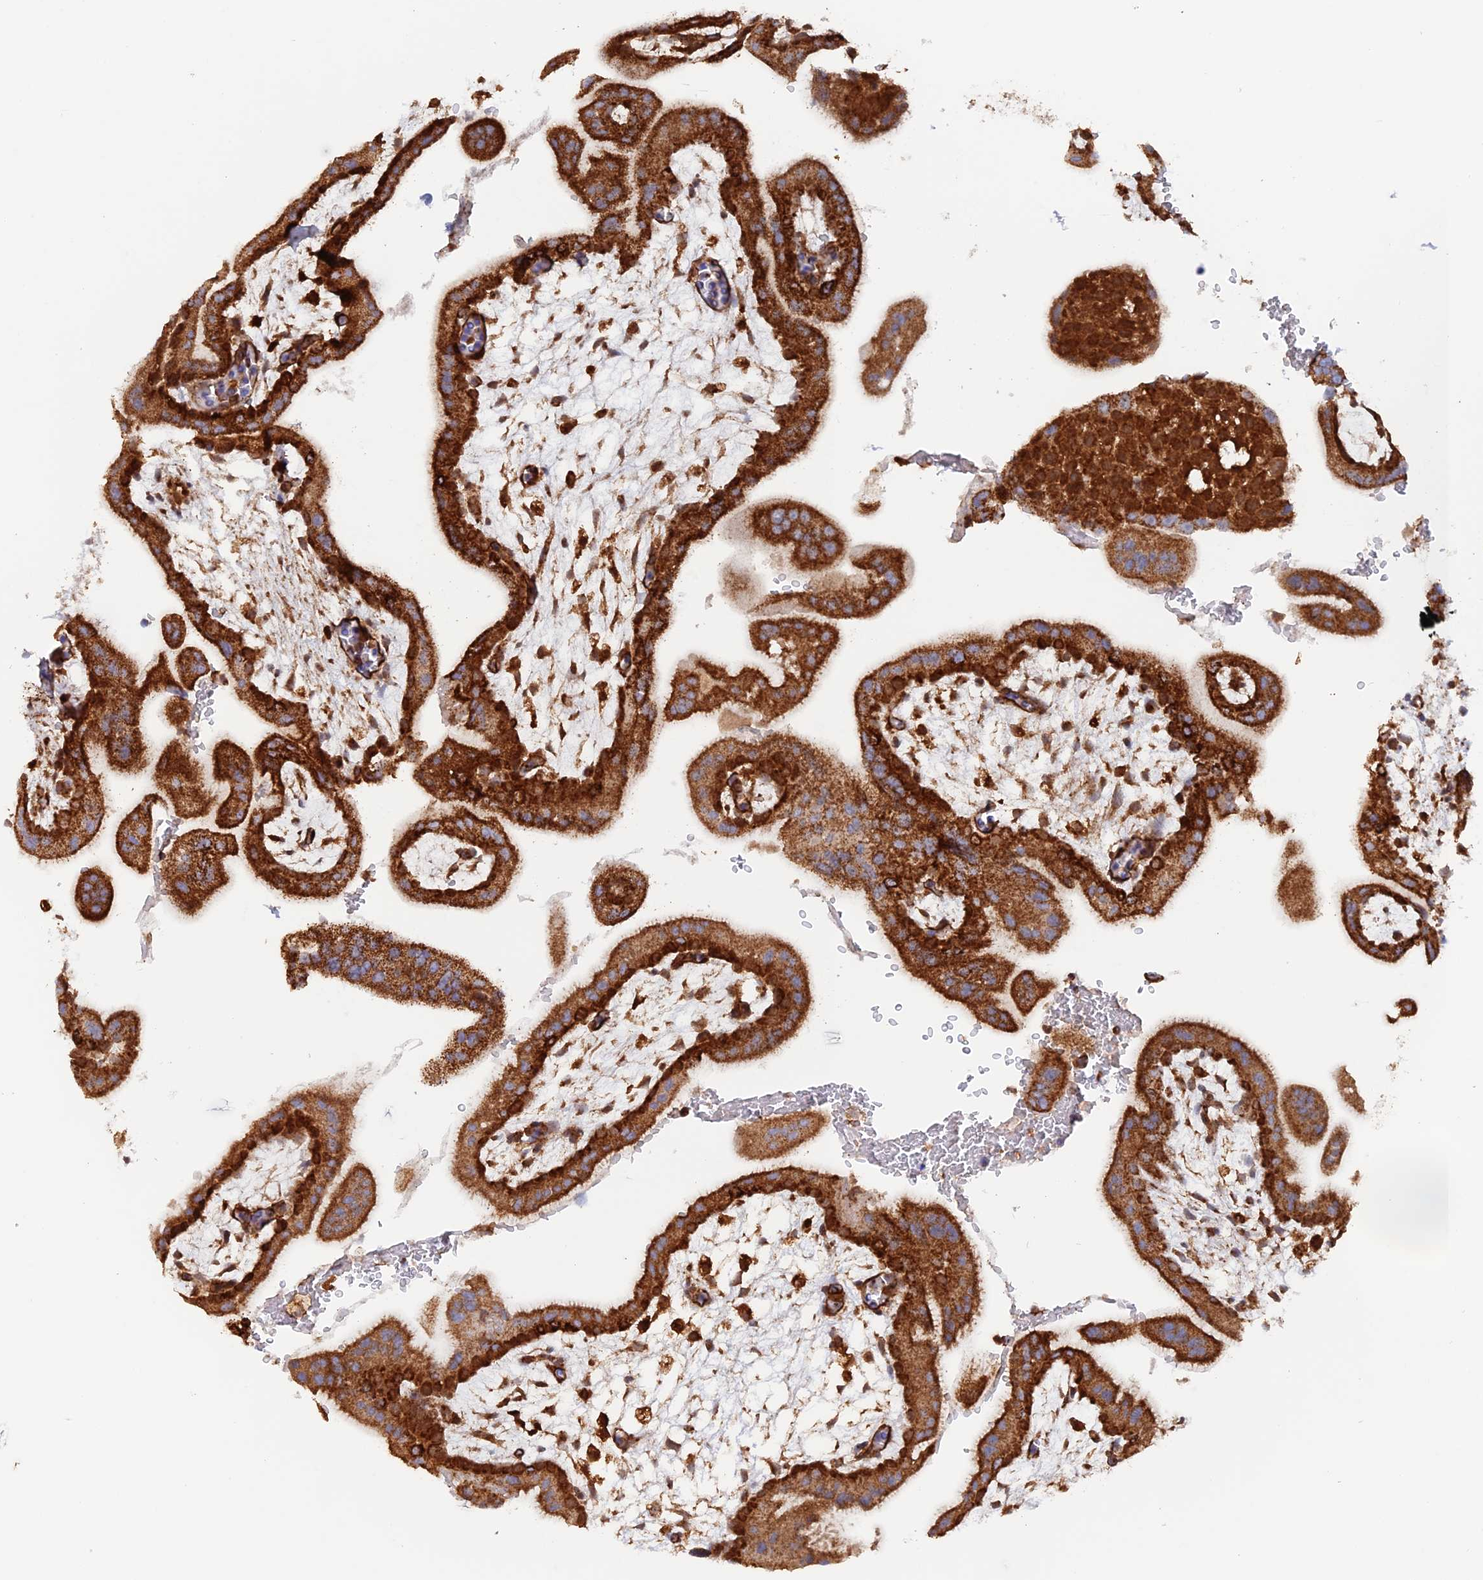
{"staining": {"intensity": "strong", "quantity": "25%-75%", "location": "cytoplasmic/membranous"}, "tissue": "placenta", "cell_type": "Decidual cells", "image_type": "normal", "snomed": [{"axis": "morphology", "description": "Normal tissue, NOS"}, {"axis": "topography", "description": "Placenta"}], "caption": "This is a photomicrograph of immunohistochemistry staining of normal placenta, which shows strong expression in the cytoplasmic/membranous of decidual cells.", "gene": "DTYMK", "patient": {"sex": "female", "age": 35}}